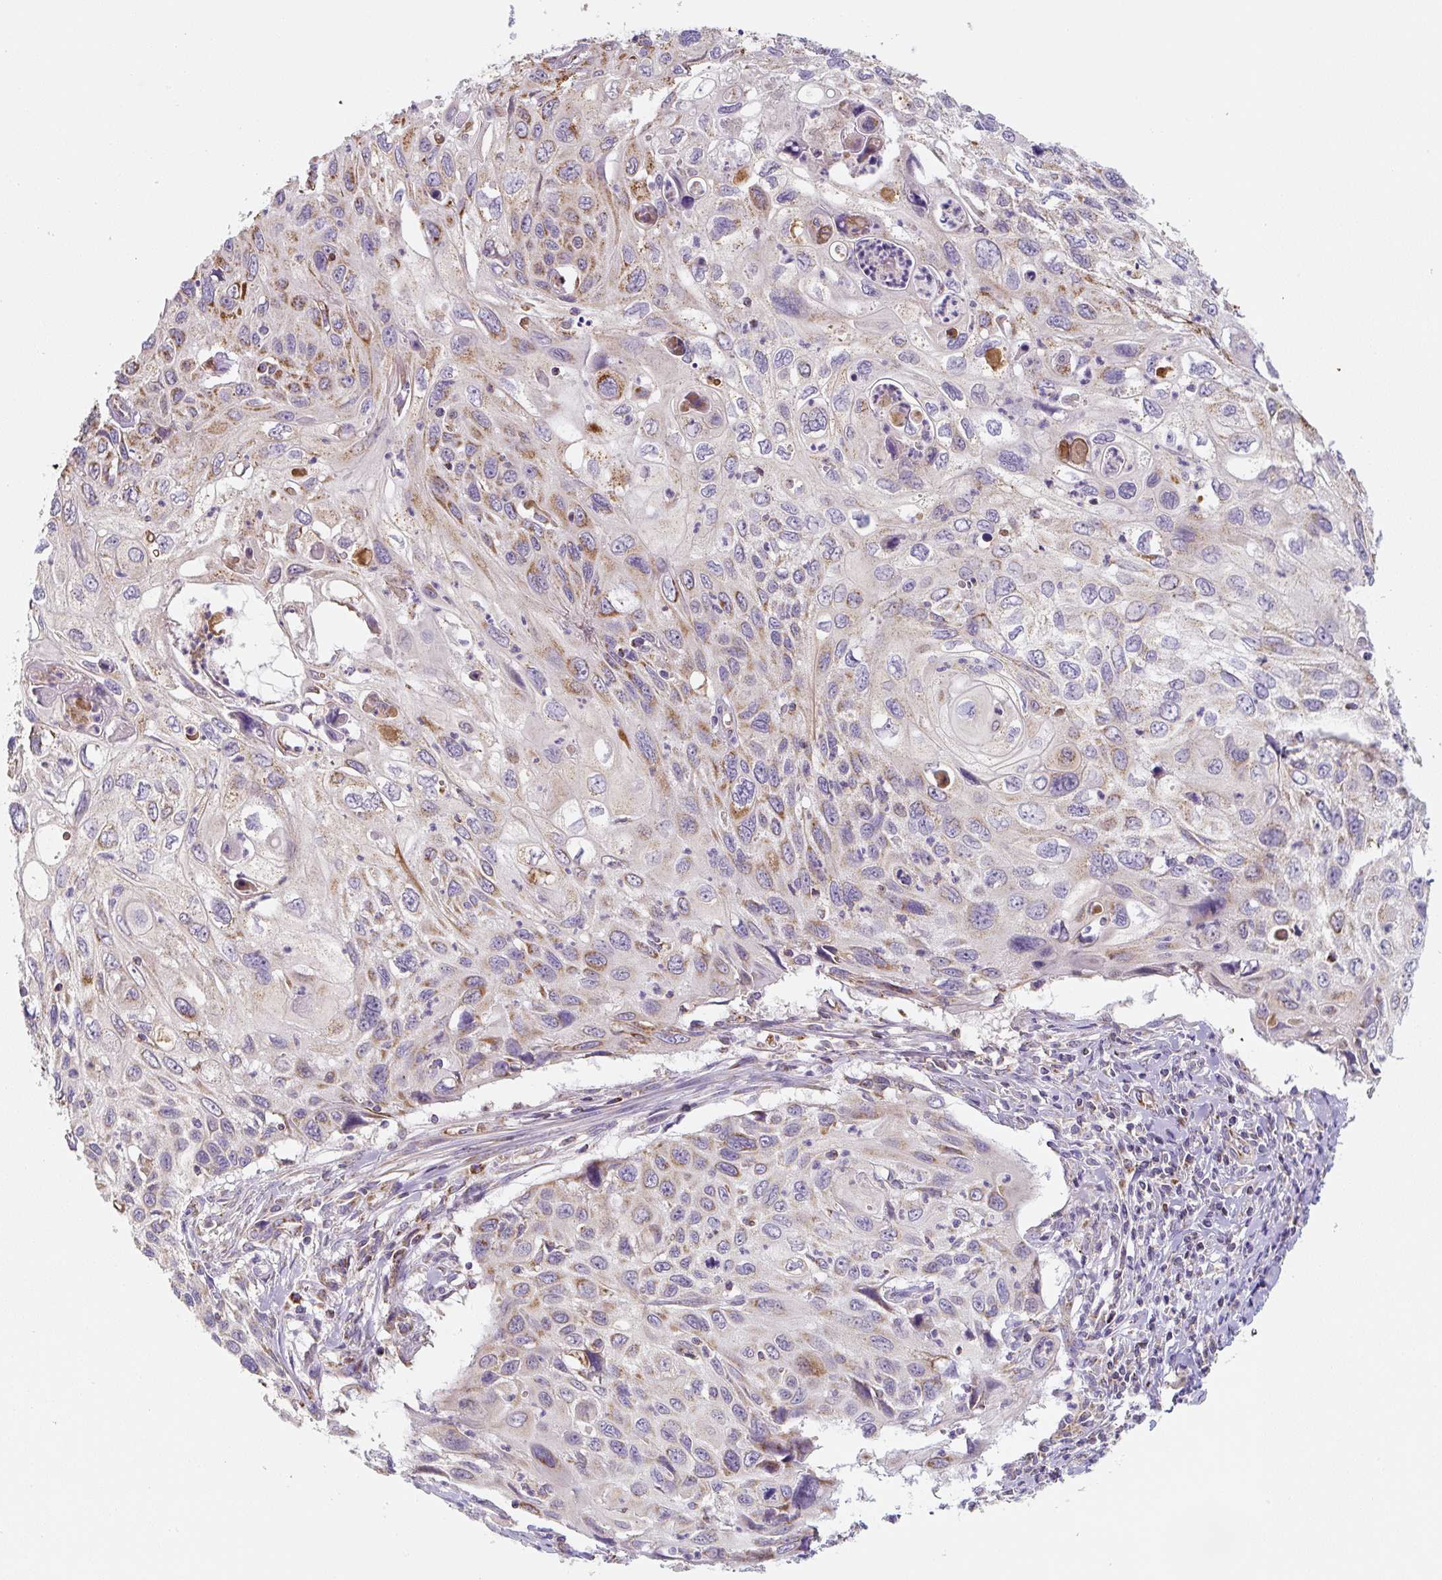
{"staining": {"intensity": "moderate", "quantity": "25%-75%", "location": "cytoplasmic/membranous"}, "tissue": "cervical cancer", "cell_type": "Tumor cells", "image_type": "cancer", "snomed": [{"axis": "morphology", "description": "Squamous cell carcinoma, NOS"}, {"axis": "topography", "description": "Cervix"}], "caption": "An image showing moderate cytoplasmic/membranous positivity in approximately 25%-75% of tumor cells in squamous cell carcinoma (cervical), as visualized by brown immunohistochemical staining.", "gene": "MT-CO2", "patient": {"sex": "female", "age": 70}}